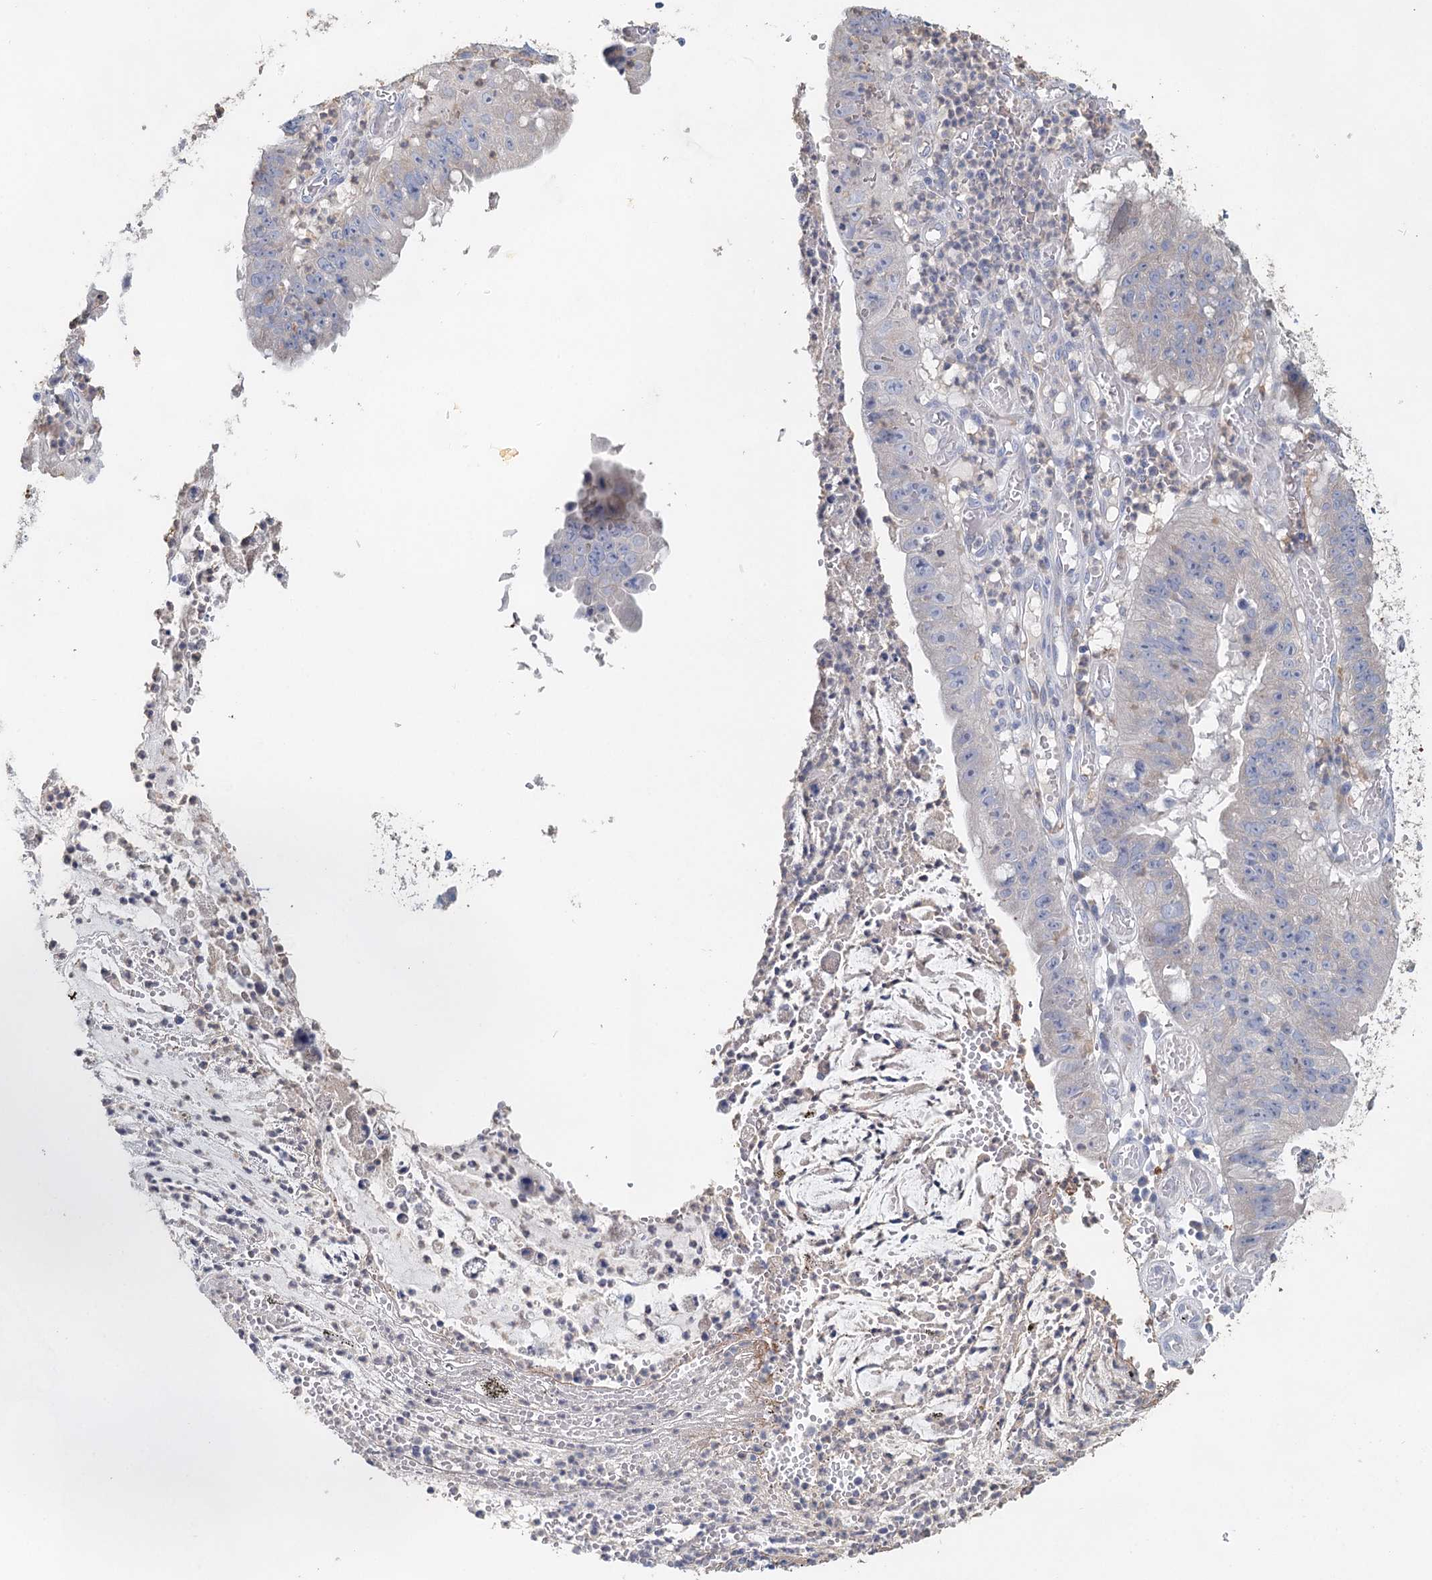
{"staining": {"intensity": "negative", "quantity": "none", "location": "none"}, "tissue": "stomach cancer", "cell_type": "Tumor cells", "image_type": "cancer", "snomed": [{"axis": "morphology", "description": "Adenocarcinoma, NOS"}, {"axis": "topography", "description": "Stomach"}], "caption": "Image shows no significant protein positivity in tumor cells of stomach adenocarcinoma. The staining is performed using DAB (3,3'-diaminobenzidine) brown chromogen with nuclei counter-stained in using hematoxylin.", "gene": "MYL6B", "patient": {"sex": "male", "age": 59}}